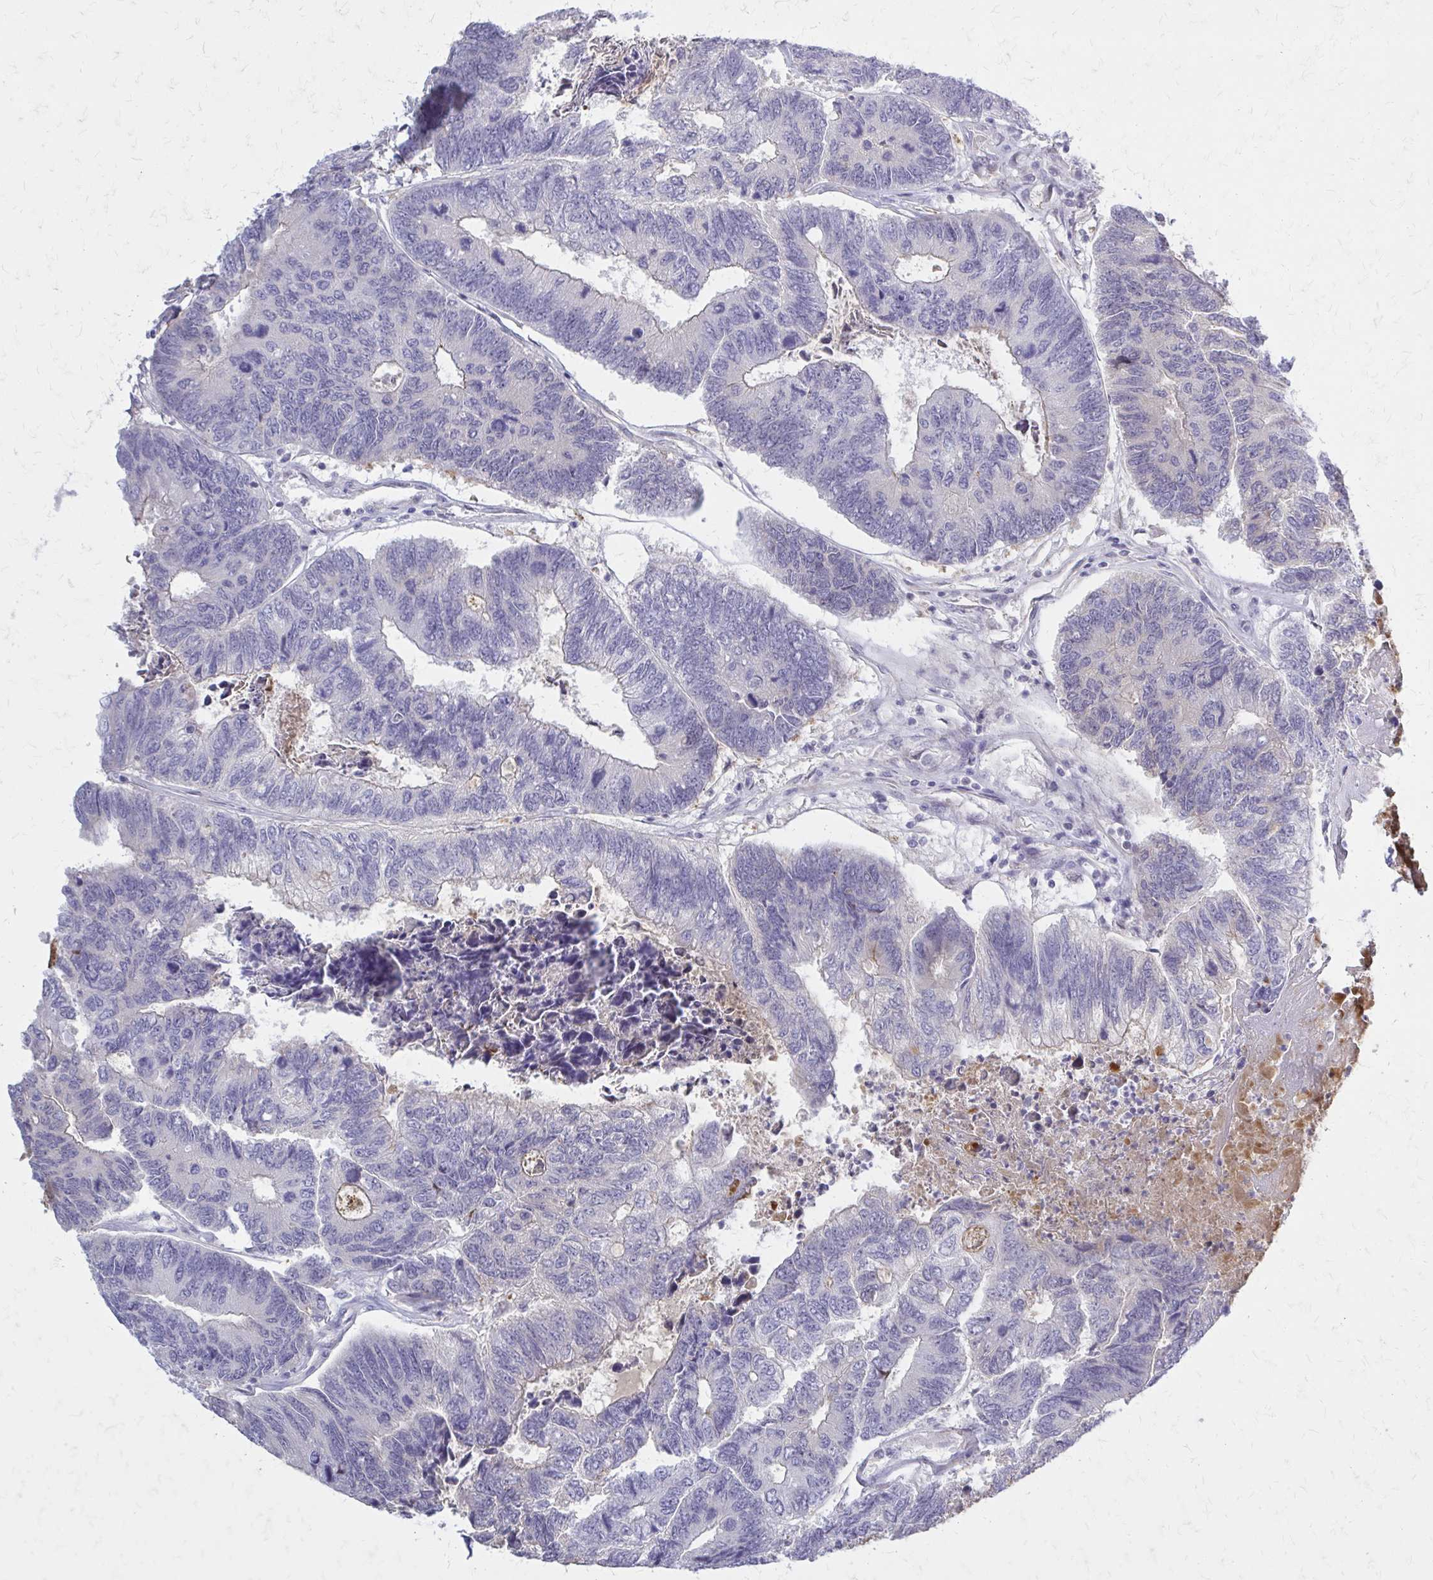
{"staining": {"intensity": "negative", "quantity": "none", "location": "none"}, "tissue": "colorectal cancer", "cell_type": "Tumor cells", "image_type": "cancer", "snomed": [{"axis": "morphology", "description": "Adenocarcinoma, NOS"}, {"axis": "topography", "description": "Colon"}], "caption": "Tumor cells show no significant positivity in colorectal cancer. (DAB (3,3'-diaminobenzidine) IHC visualized using brightfield microscopy, high magnification).", "gene": "SERPIND1", "patient": {"sex": "female", "age": 67}}